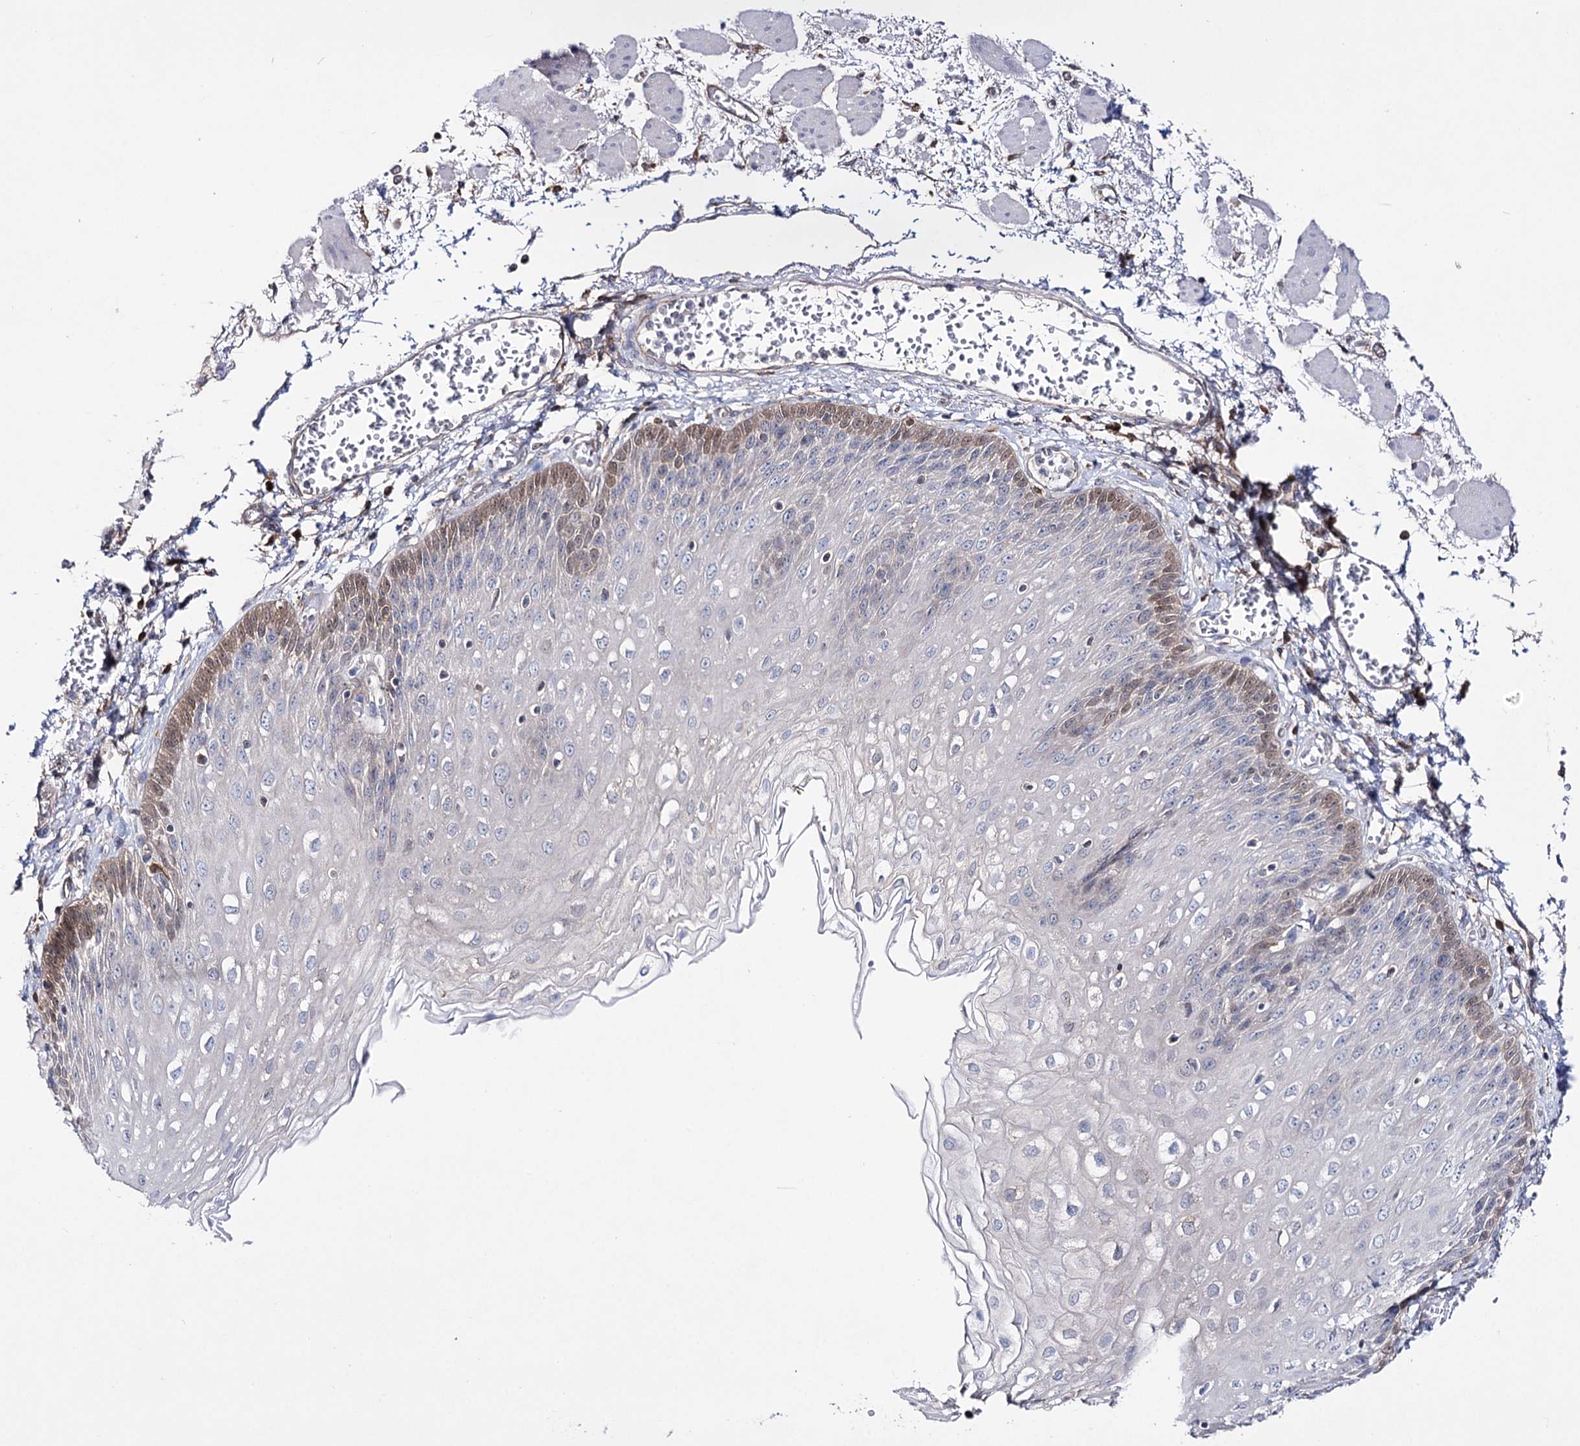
{"staining": {"intensity": "moderate", "quantity": "25%-75%", "location": "cytoplasmic/membranous,nuclear"}, "tissue": "esophagus", "cell_type": "Squamous epithelial cells", "image_type": "normal", "snomed": [{"axis": "morphology", "description": "Normal tissue, NOS"}, {"axis": "topography", "description": "Esophagus"}], "caption": "Moderate cytoplasmic/membranous,nuclear staining is appreciated in about 25%-75% of squamous epithelial cells in benign esophagus.", "gene": "PTER", "patient": {"sex": "male", "age": 81}}